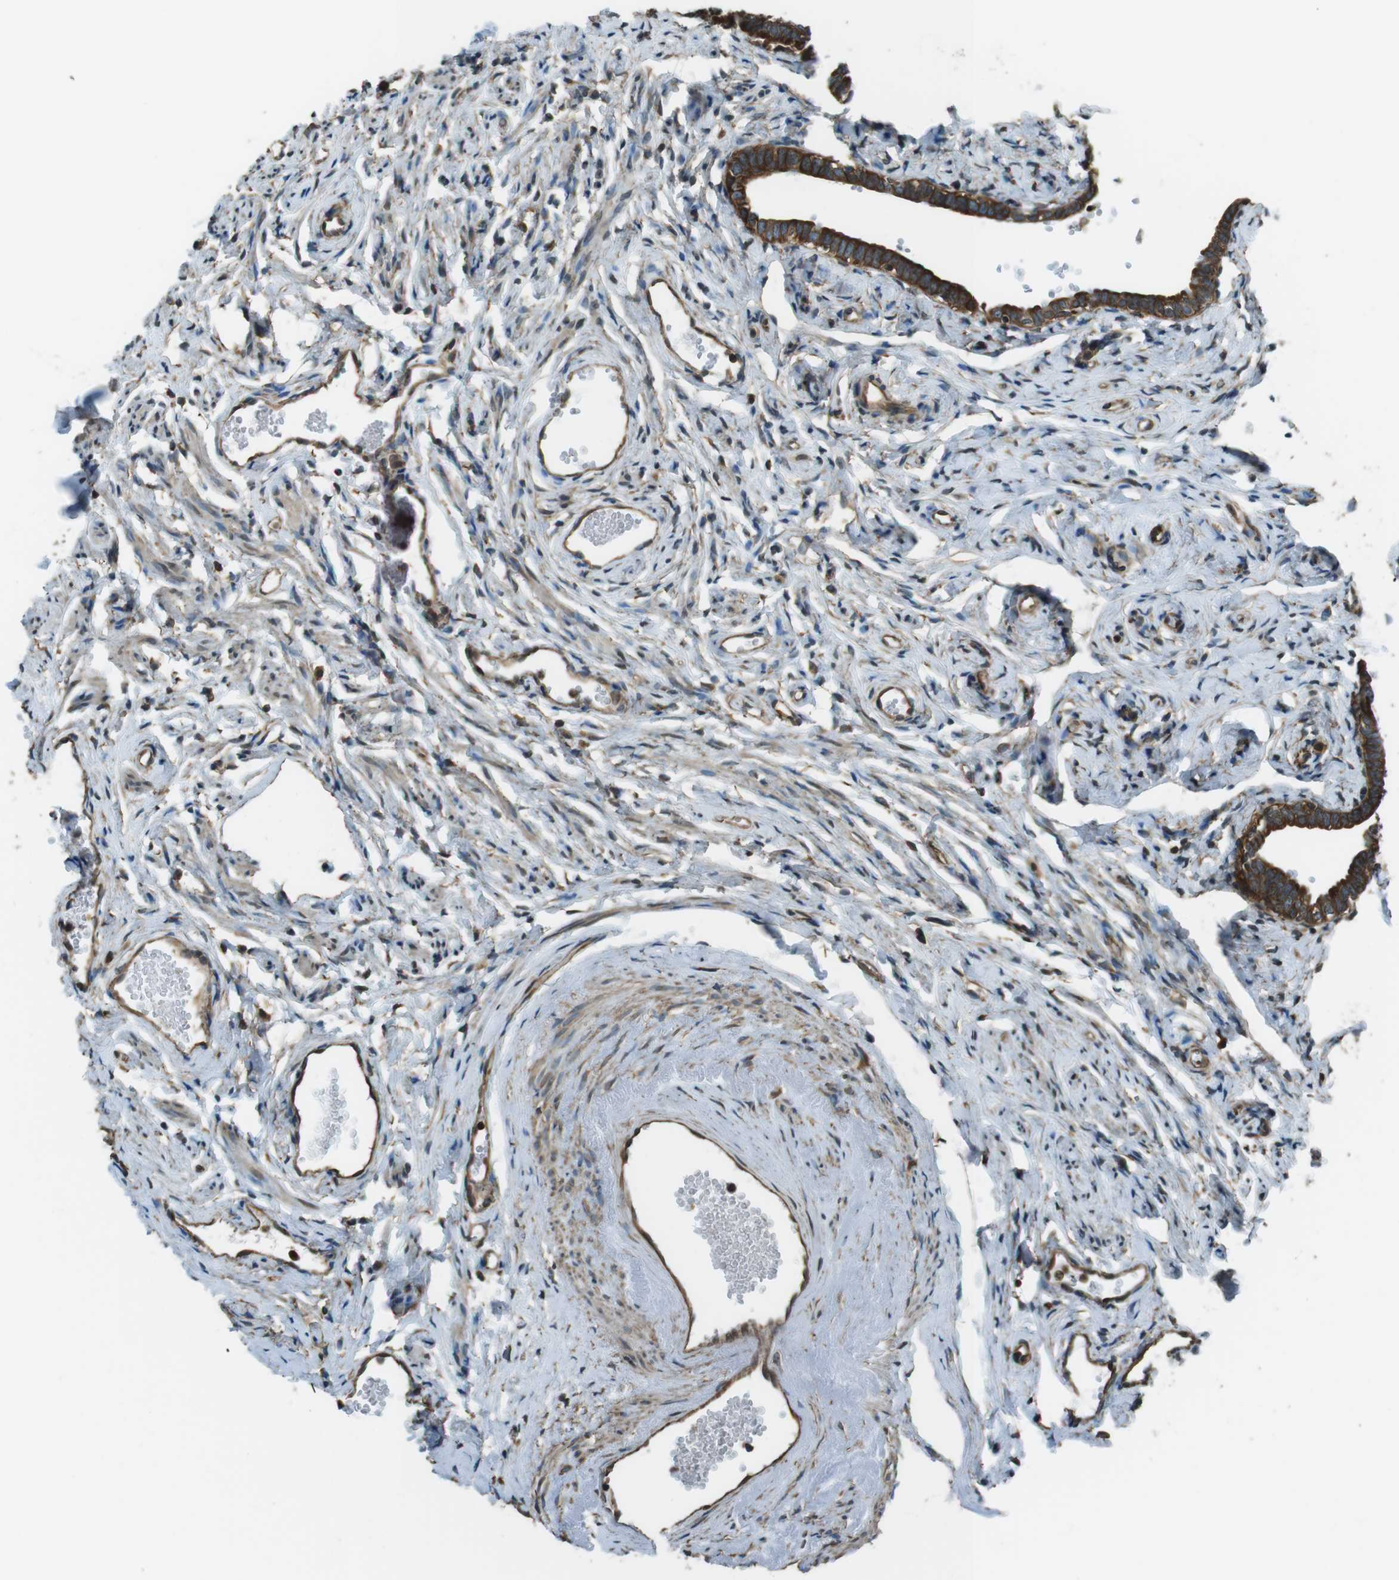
{"staining": {"intensity": "strong", "quantity": ">75%", "location": "cytoplasmic/membranous"}, "tissue": "fallopian tube", "cell_type": "Glandular cells", "image_type": "normal", "snomed": [{"axis": "morphology", "description": "Normal tissue, NOS"}, {"axis": "topography", "description": "Fallopian tube"}], "caption": "Immunohistochemical staining of benign human fallopian tube reveals strong cytoplasmic/membranous protein positivity in about >75% of glandular cells. The staining was performed using DAB, with brown indicating positive protein expression. Nuclei are stained blue with hematoxylin.", "gene": "PA2G4", "patient": {"sex": "female", "age": 71}}